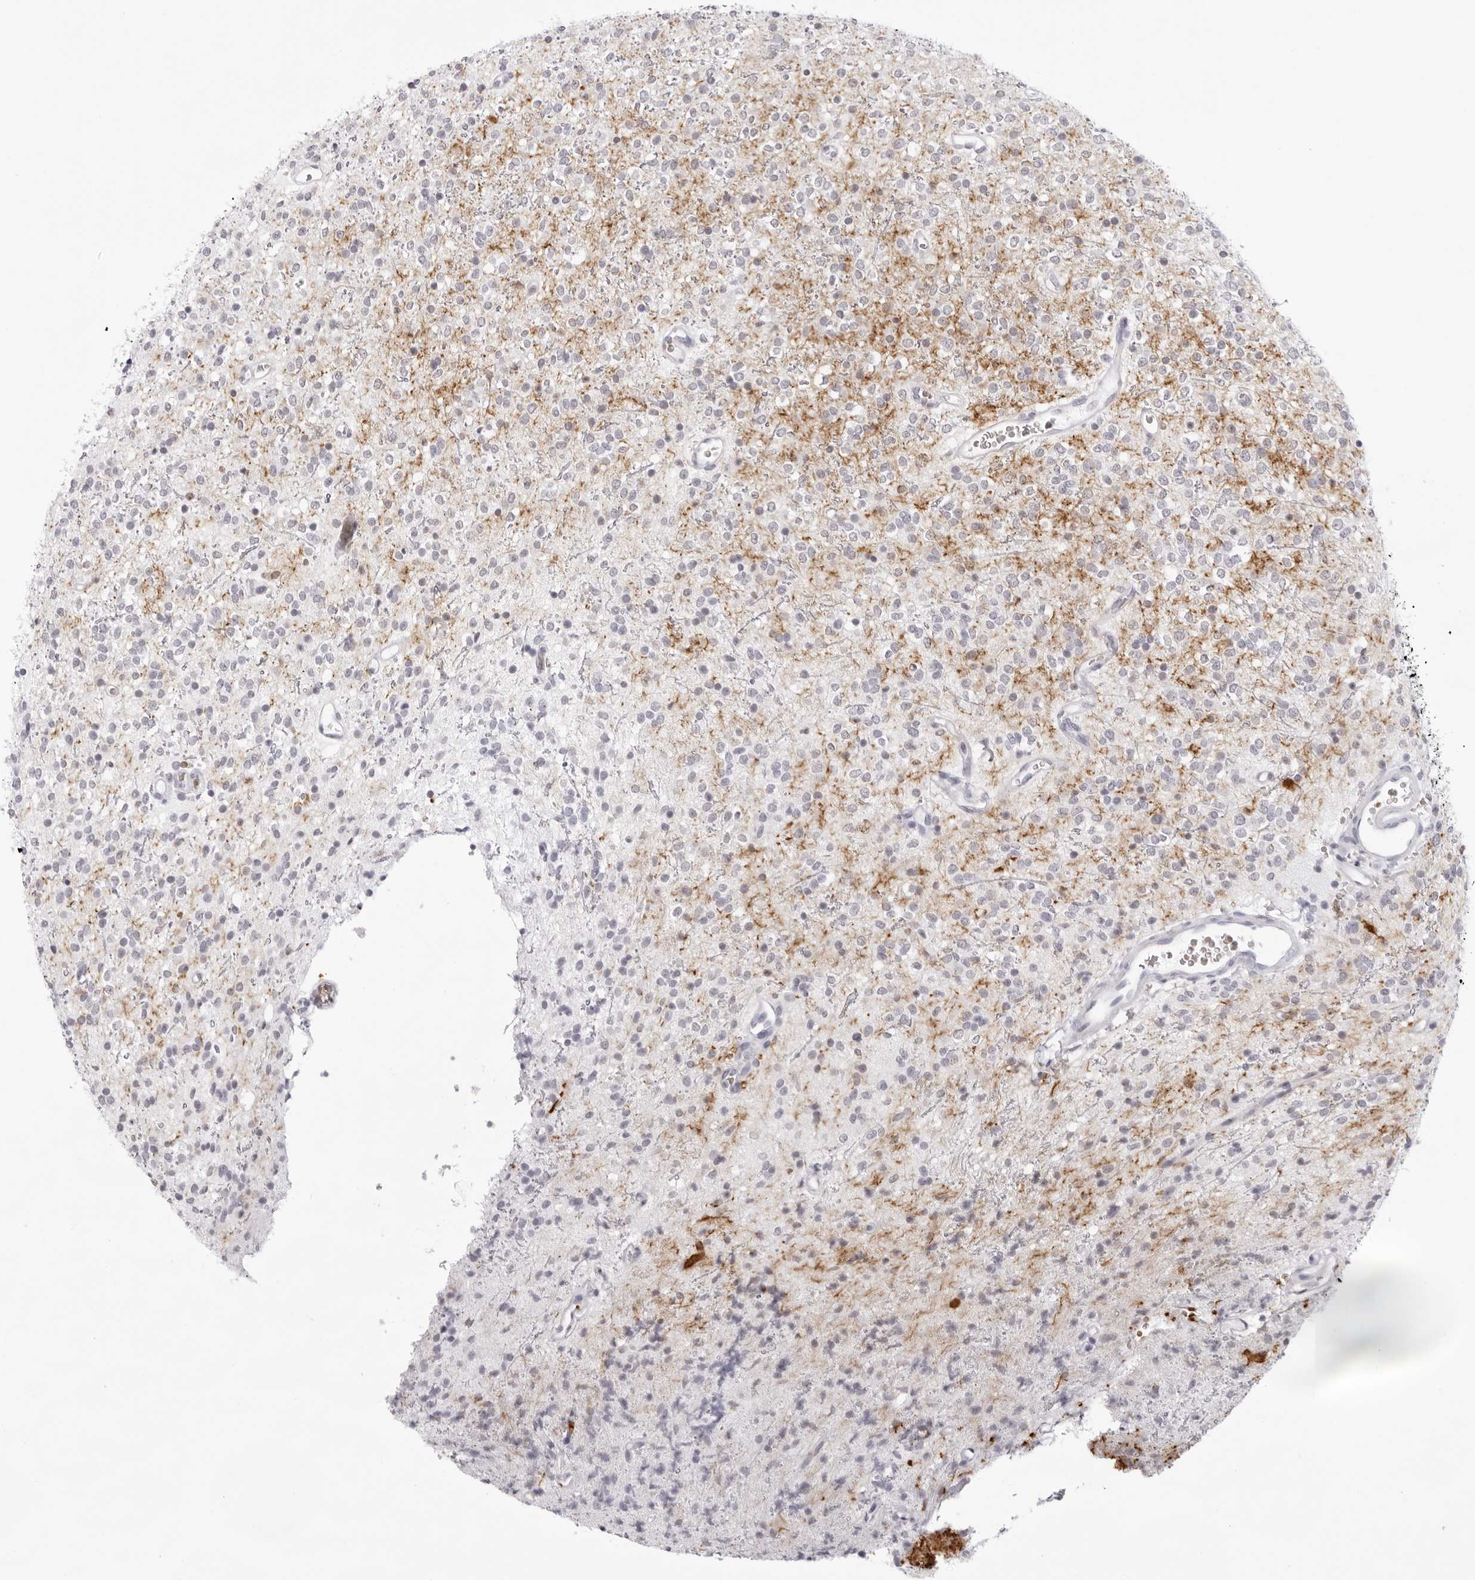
{"staining": {"intensity": "negative", "quantity": "none", "location": "none"}, "tissue": "glioma", "cell_type": "Tumor cells", "image_type": "cancer", "snomed": [{"axis": "morphology", "description": "Glioma, malignant, High grade"}, {"axis": "topography", "description": "Brain"}], "caption": "This is an immunohistochemistry (IHC) image of glioma. There is no staining in tumor cells.", "gene": "SPTA1", "patient": {"sex": "male", "age": 34}}